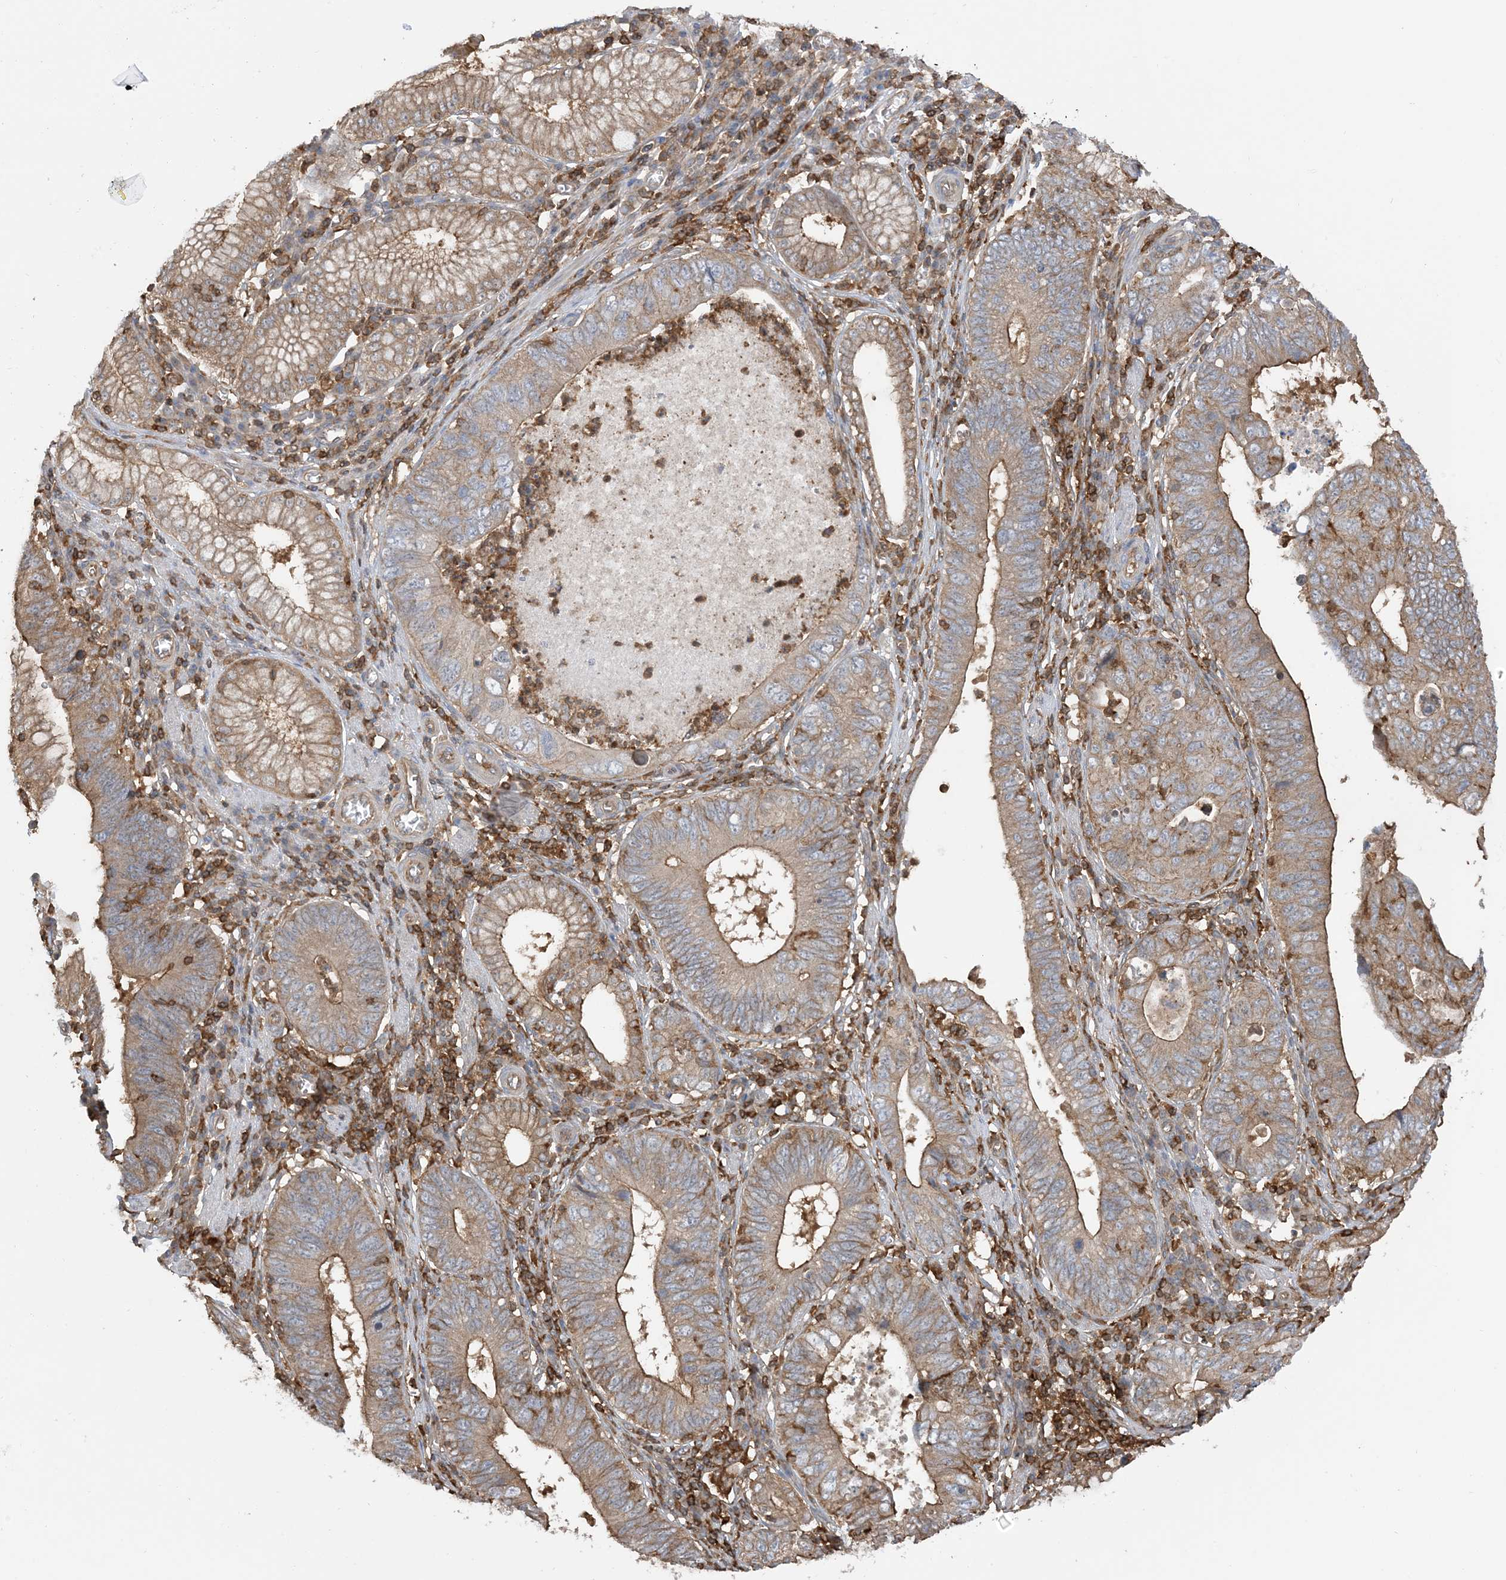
{"staining": {"intensity": "moderate", "quantity": ">75%", "location": "cytoplasmic/membranous"}, "tissue": "stomach cancer", "cell_type": "Tumor cells", "image_type": "cancer", "snomed": [{"axis": "morphology", "description": "Adenocarcinoma, NOS"}, {"axis": "topography", "description": "Stomach"}], "caption": "Stomach cancer tissue displays moderate cytoplasmic/membranous positivity in about >75% of tumor cells Using DAB (3,3'-diaminobenzidine) (brown) and hematoxylin (blue) stains, captured at high magnification using brightfield microscopy.", "gene": "CAPZB", "patient": {"sex": "male", "age": 59}}